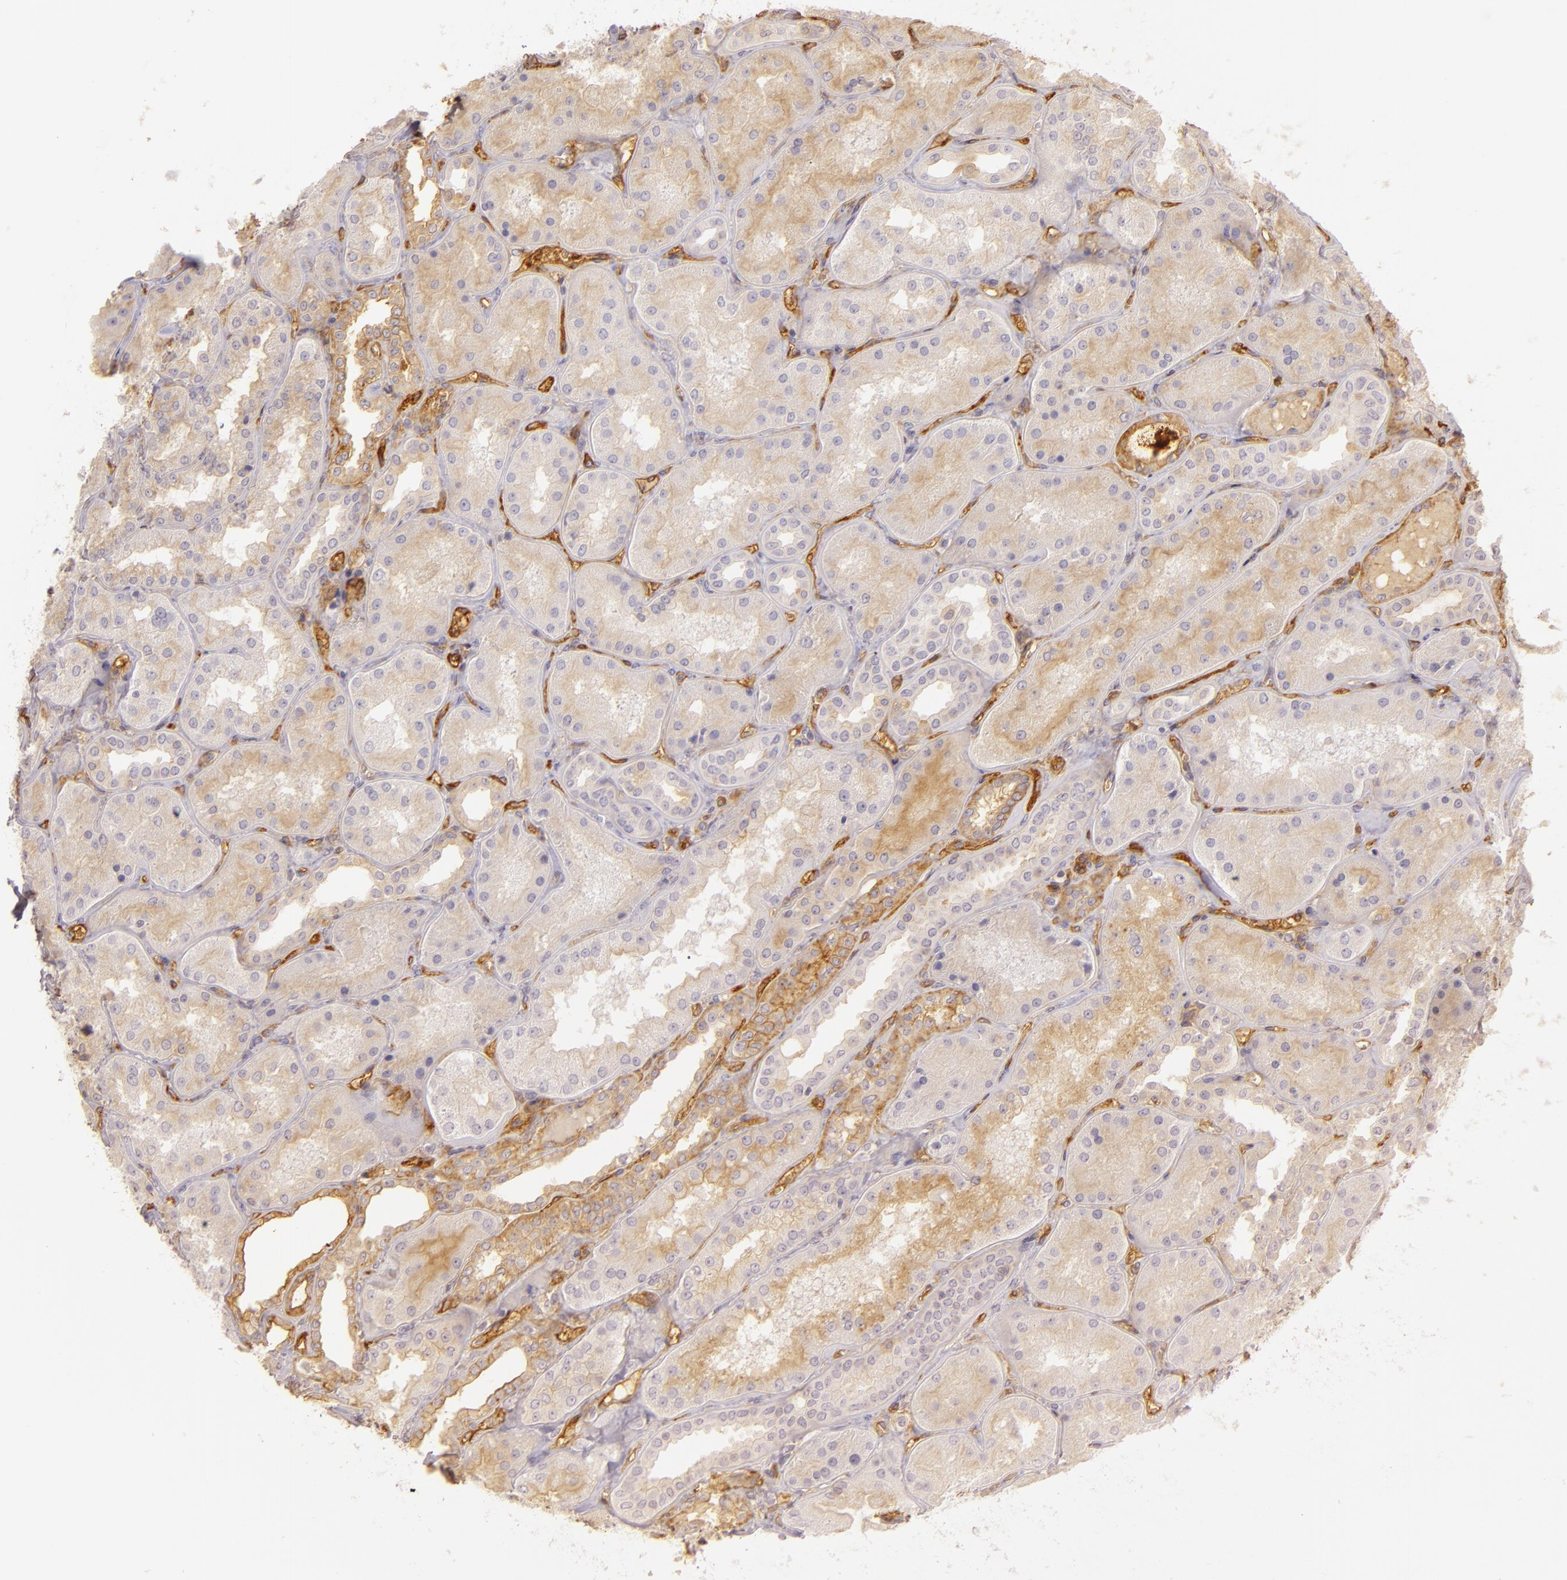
{"staining": {"intensity": "weak", "quantity": "<25%", "location": "cytoplasmic/membranous"}, "tissue": "kidney", "cell_type": "Cells in glomeruli", "image_type": "normal", "snomed": [{"axis": "morphology", "description": "Normal tissue, NOS"}, {"axis": "topography", "description": "Kidney"}], "caption": "This micrograph is of benign kidney stained with immunohistochemistry to label a protein in brown with the nuclei are counter-stained blue. There is no staining in cells in glomeruli. The staining was performed using DAB to visualize the protein expression in brown, while the nuclei were stained in blue with hematoxylin (Magnification: 20x).", "gene": "CD59", "patient": {"sex": "female", "age": 56}}